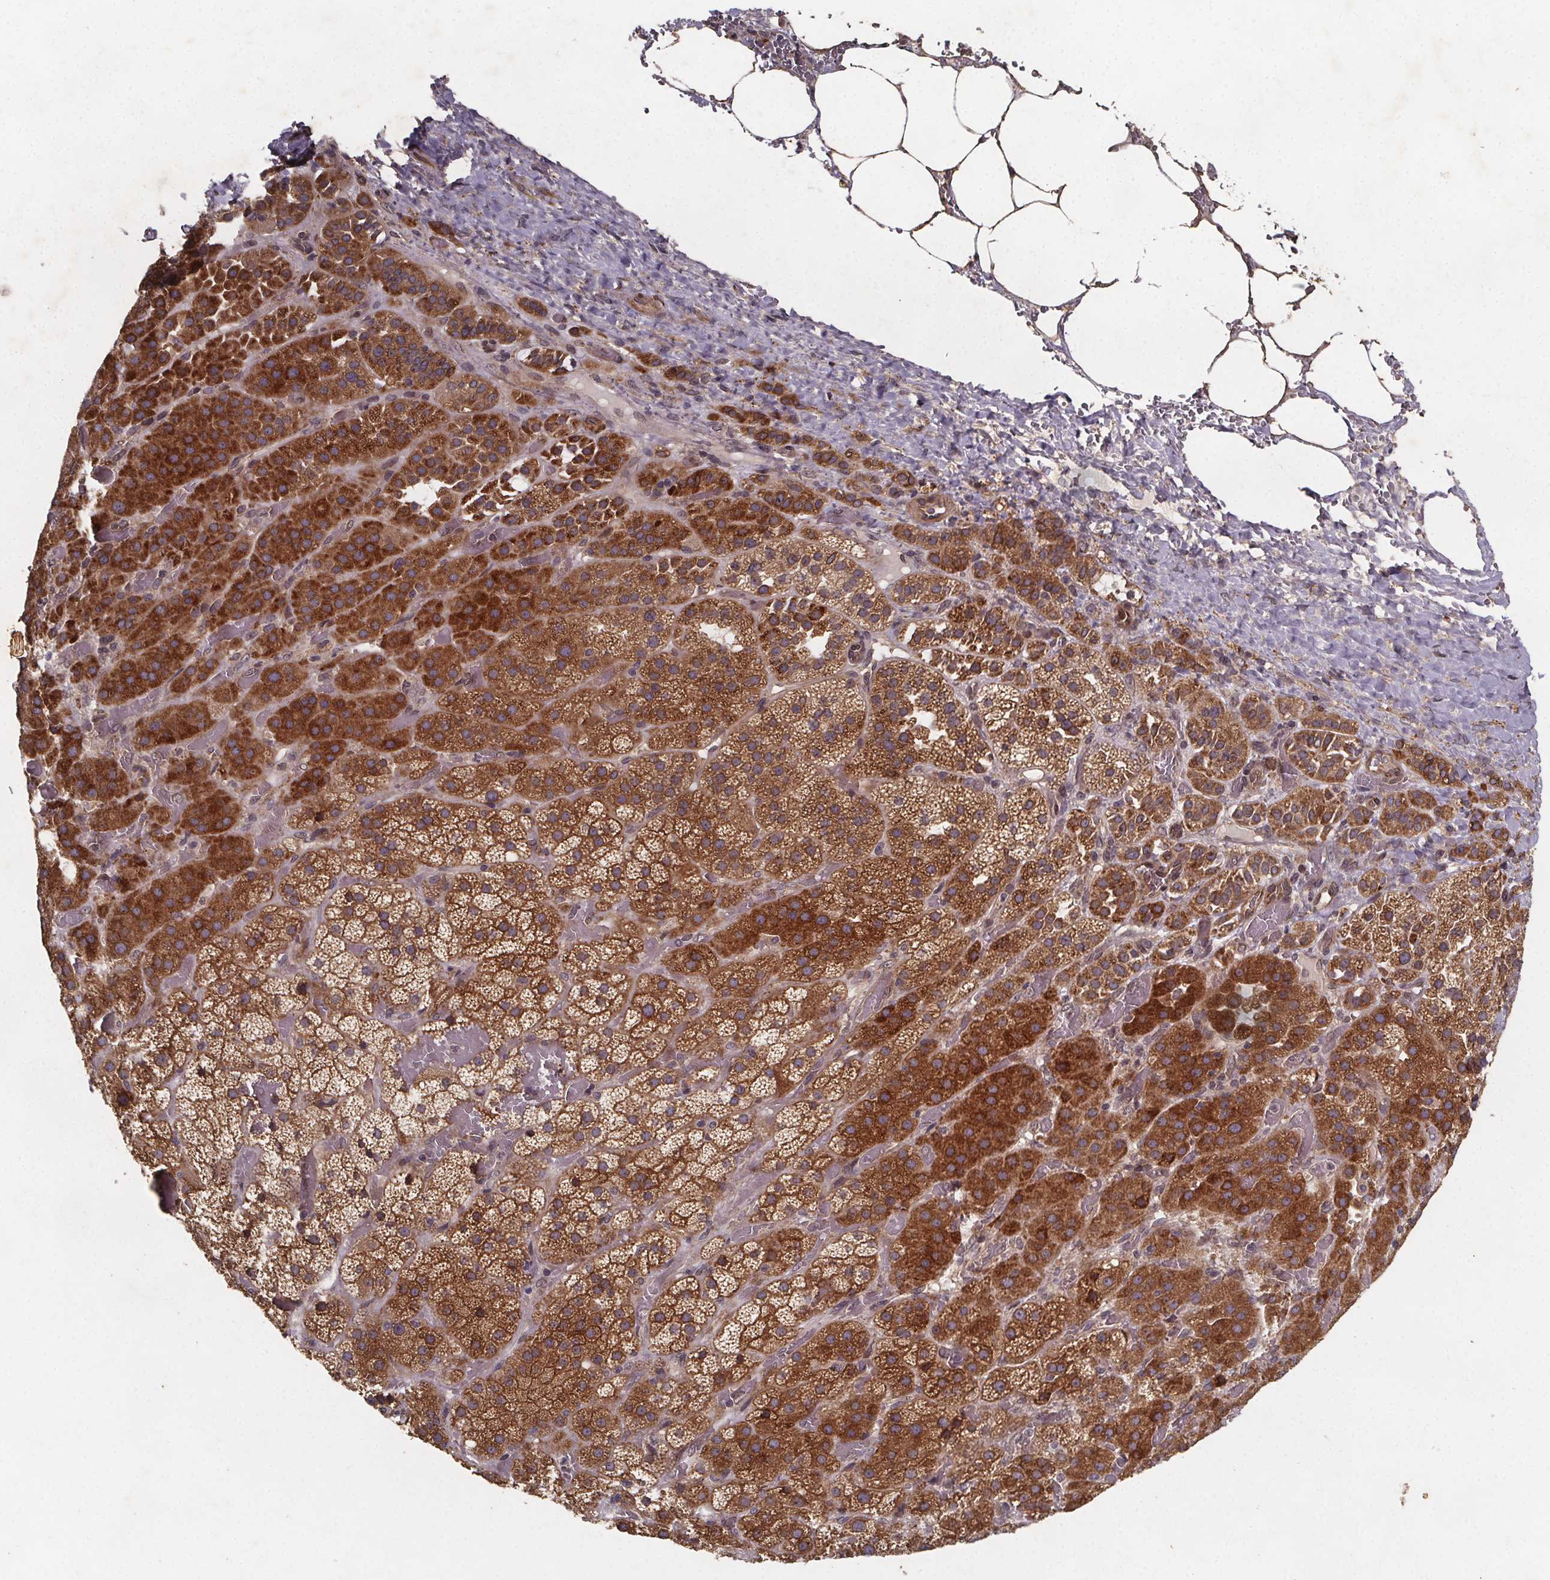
{"staining": {"intensity": "strong", "quantity": ">75%", "location": "cytoplasmic/membranous"}, "tissue": "adrenal gland", "cell_type": "Glandular cells", "image_type": "normal", "snomed": [{"axis": "morphology", "description": "Normal tissue, NOS"}, {"axis": "topography", "description": "Adrenal gland"}], "caption": "This photomicrograph demonstrates IHC staining of normal adrenal gland, with high strong cytoplasmic/membranous staining in approximately >75% of glandular cells.", "gene": "PIERCE2", "patient": {"sex": "male", "age": 57}}